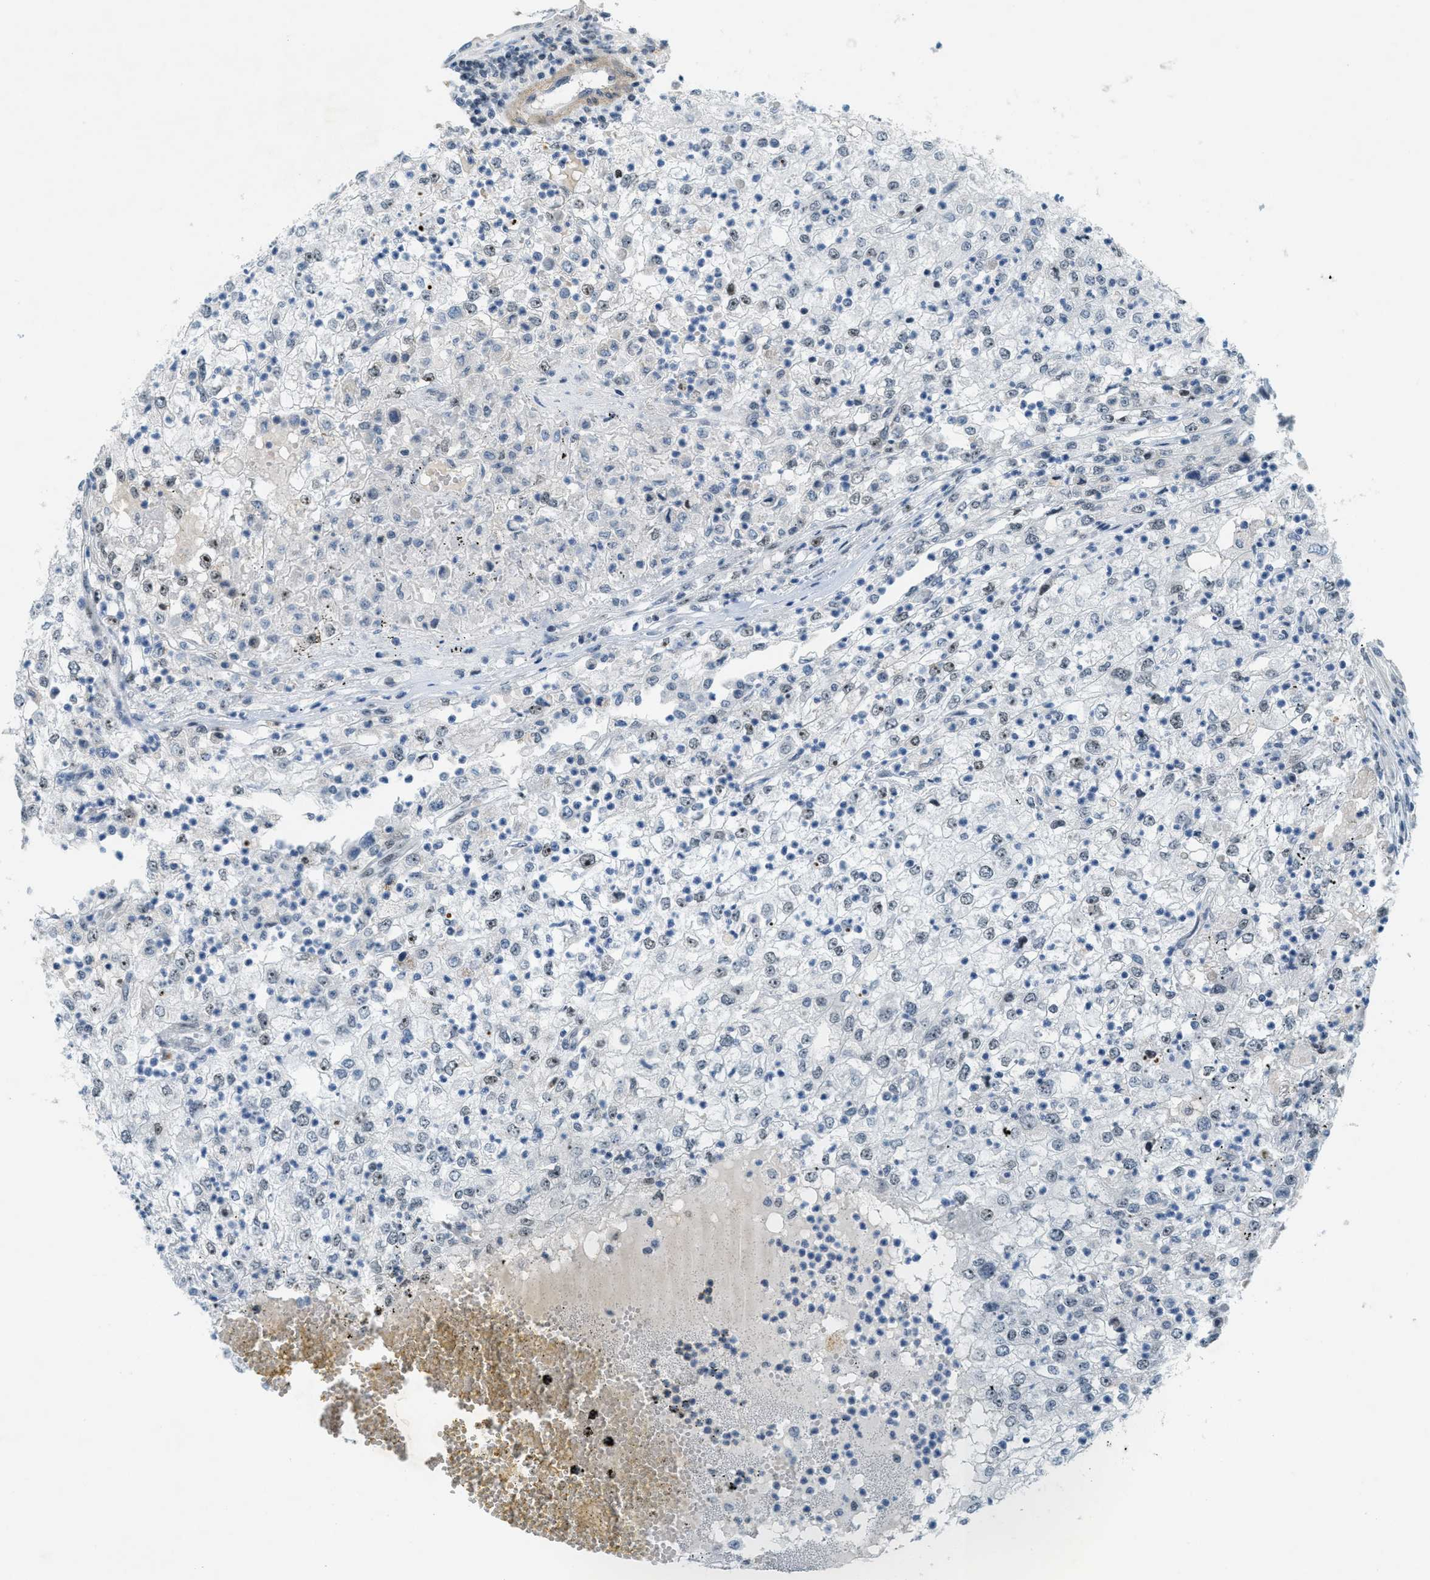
{"staining": {"intensity": "moderate", "quantity": "<25%", "location": "nuclear"}, "tissue": "renal cancer", "cell_type": "Tumor cells", "image_type": "cancer", "snomed": [{"axis": "morphology", "description": "Adenocarcinoma, NOS"}, {"axis": "topography", "description": "Kidney"}], "caption": "Adenocarcinoma (renal) tissue exhibits moderate nuclear staining in approximately <25% of tumor cells, visualized by immunohistochemistry.", "gene": "DDX47", "patient": {"sex": "female", "age": 54}}